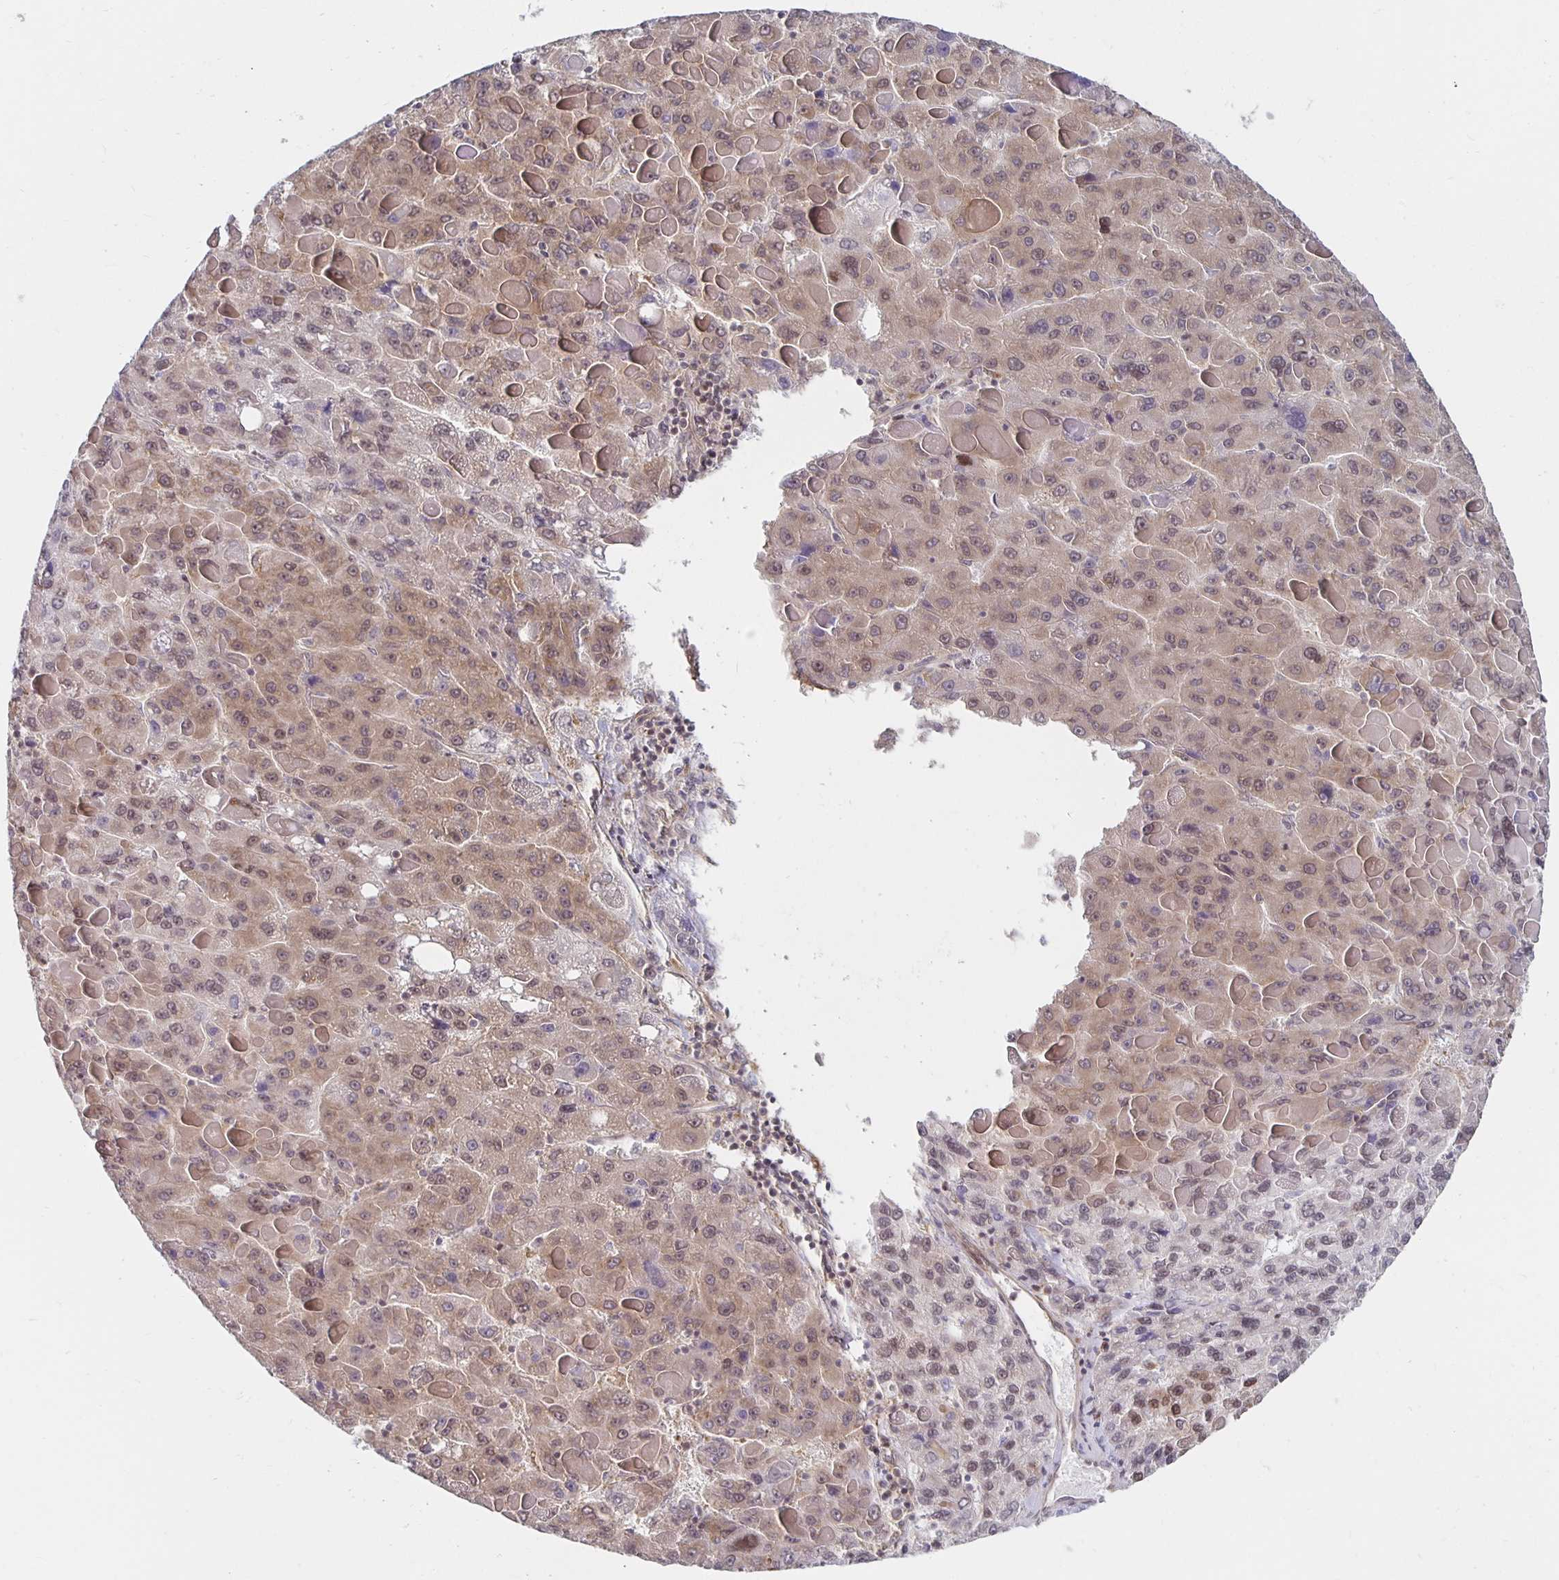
{"staining": {"intensity": "weak", "quantity": "25%-75%", "location": "cytoplasmic/membranous,nuclear"}, "tissue": "liver cancer", "cell_type": "Tumor cells", "image_type": "cancer", "snomed": [{"axis": "morphology", "description": "Carcinoma, Hepatocellular, NOS"}, {"axis": "topography", "description": "Liver"}], "caption": "Human liver cancer (hepatocellular carcinoma) stained for a protein (brown) shows weak cytoplasmic/membranous and nuclear positive positivity in about 25%-75% of tumor cells.", "gene": "PDAP1", "patient": {"sex": "female", "age": 82}}